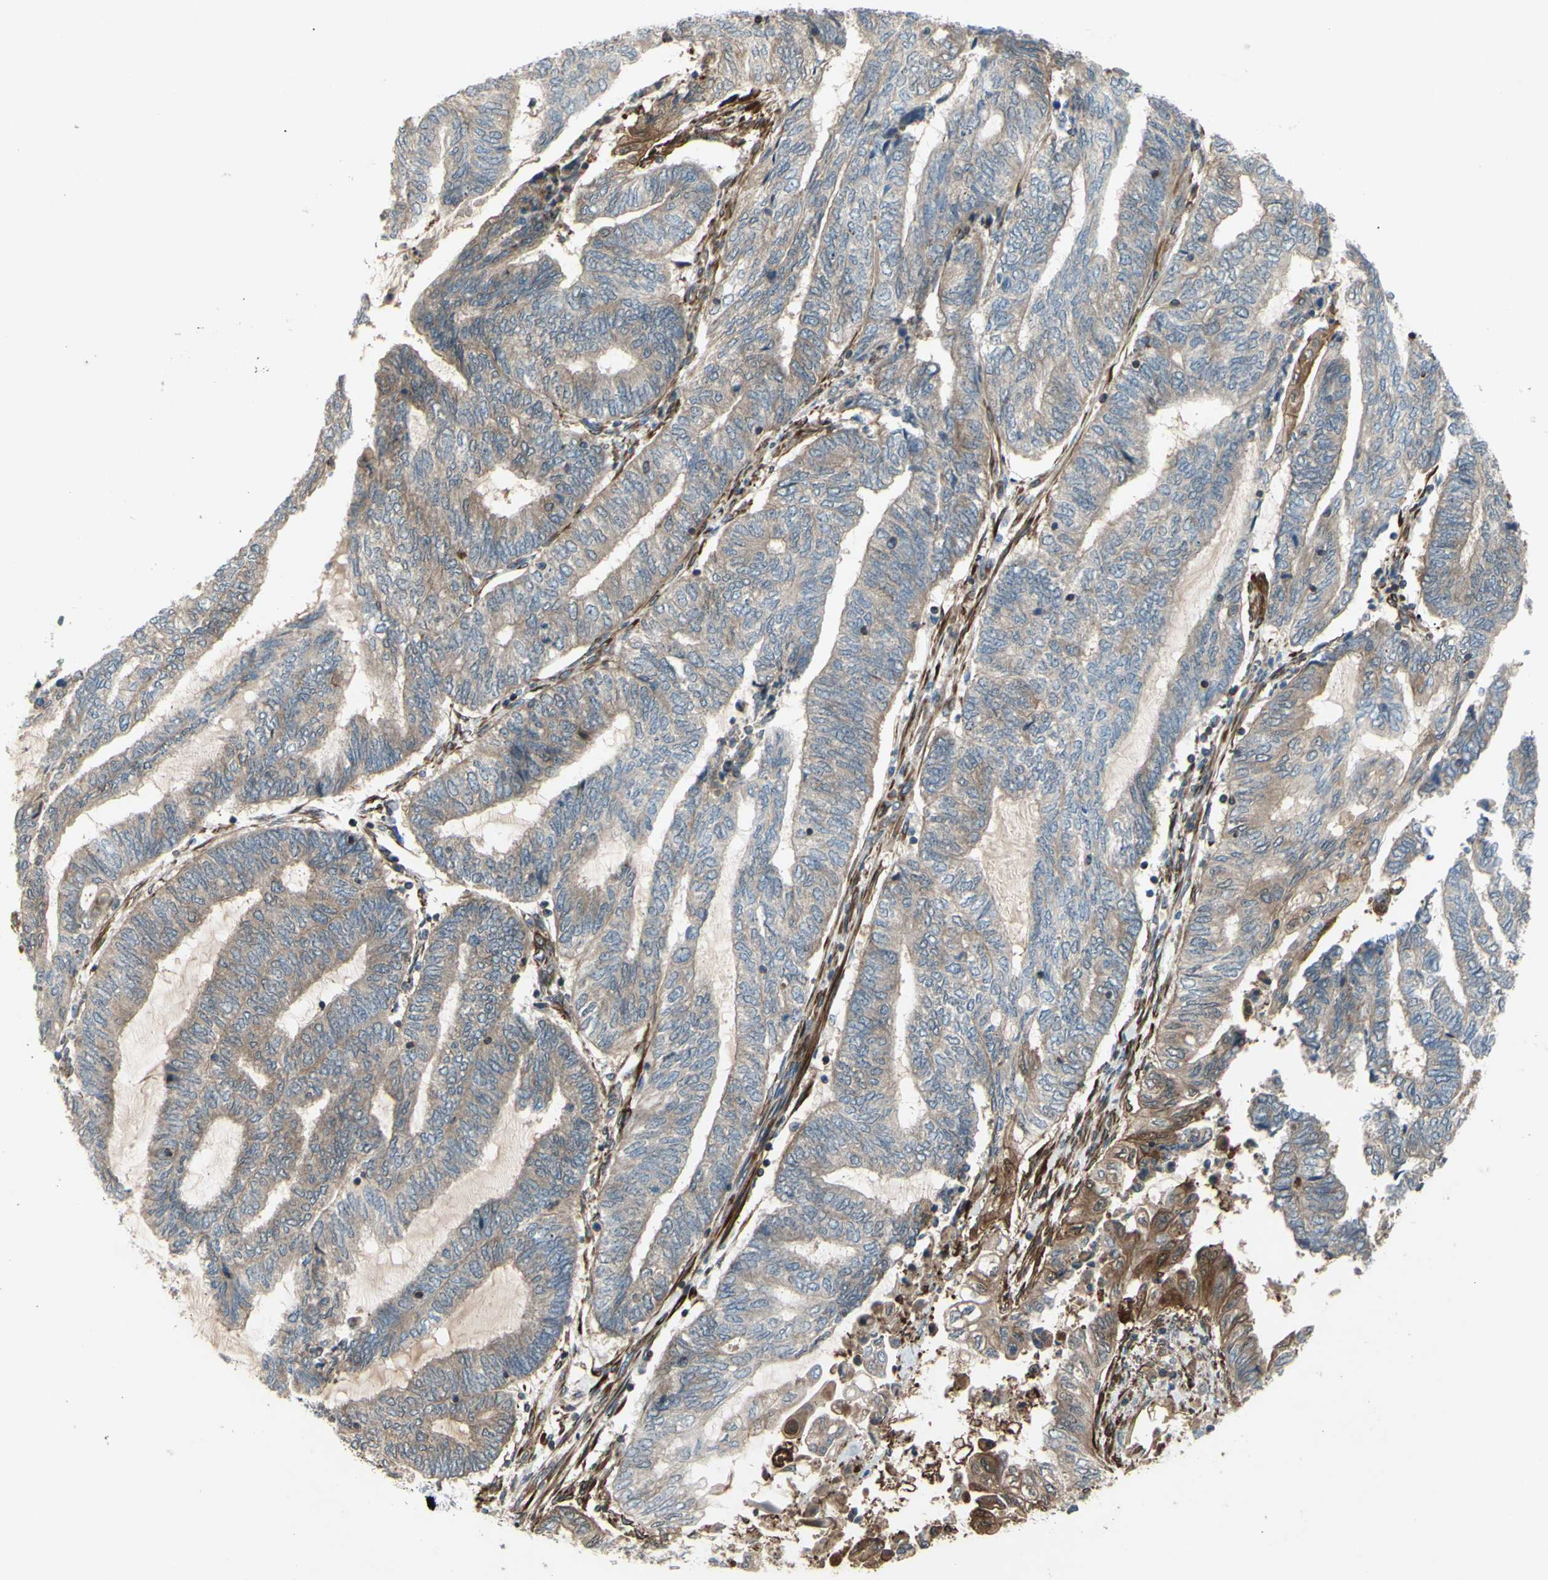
{"staining": {"intensity": "weak", "quantity": ">75%", "location": "cytoplasmic/membranous"}, "tissue": "endometrial cancer", "cell_type": "Tumor cells", "image_type": "cancer", "snomed": [{"axis": "morphology", "description": "Adenocarcinoma, NOS"}, {"axis": "topography", "description": "Uterus"}, {"axis": "topography", "description": "Endometrium"}], "caption": "Endometrial adenocarcinoma stained with DAB IHC shows low levels of weak cytoplasmic/membranous positivity in about >75% of tumor cells. (DAB (3,3'-diaminobenzidine) IHC with brightfield microscopy, high magnification).", "gene": "PRAF2", "patient": {"sex": "female", "age": 70}}